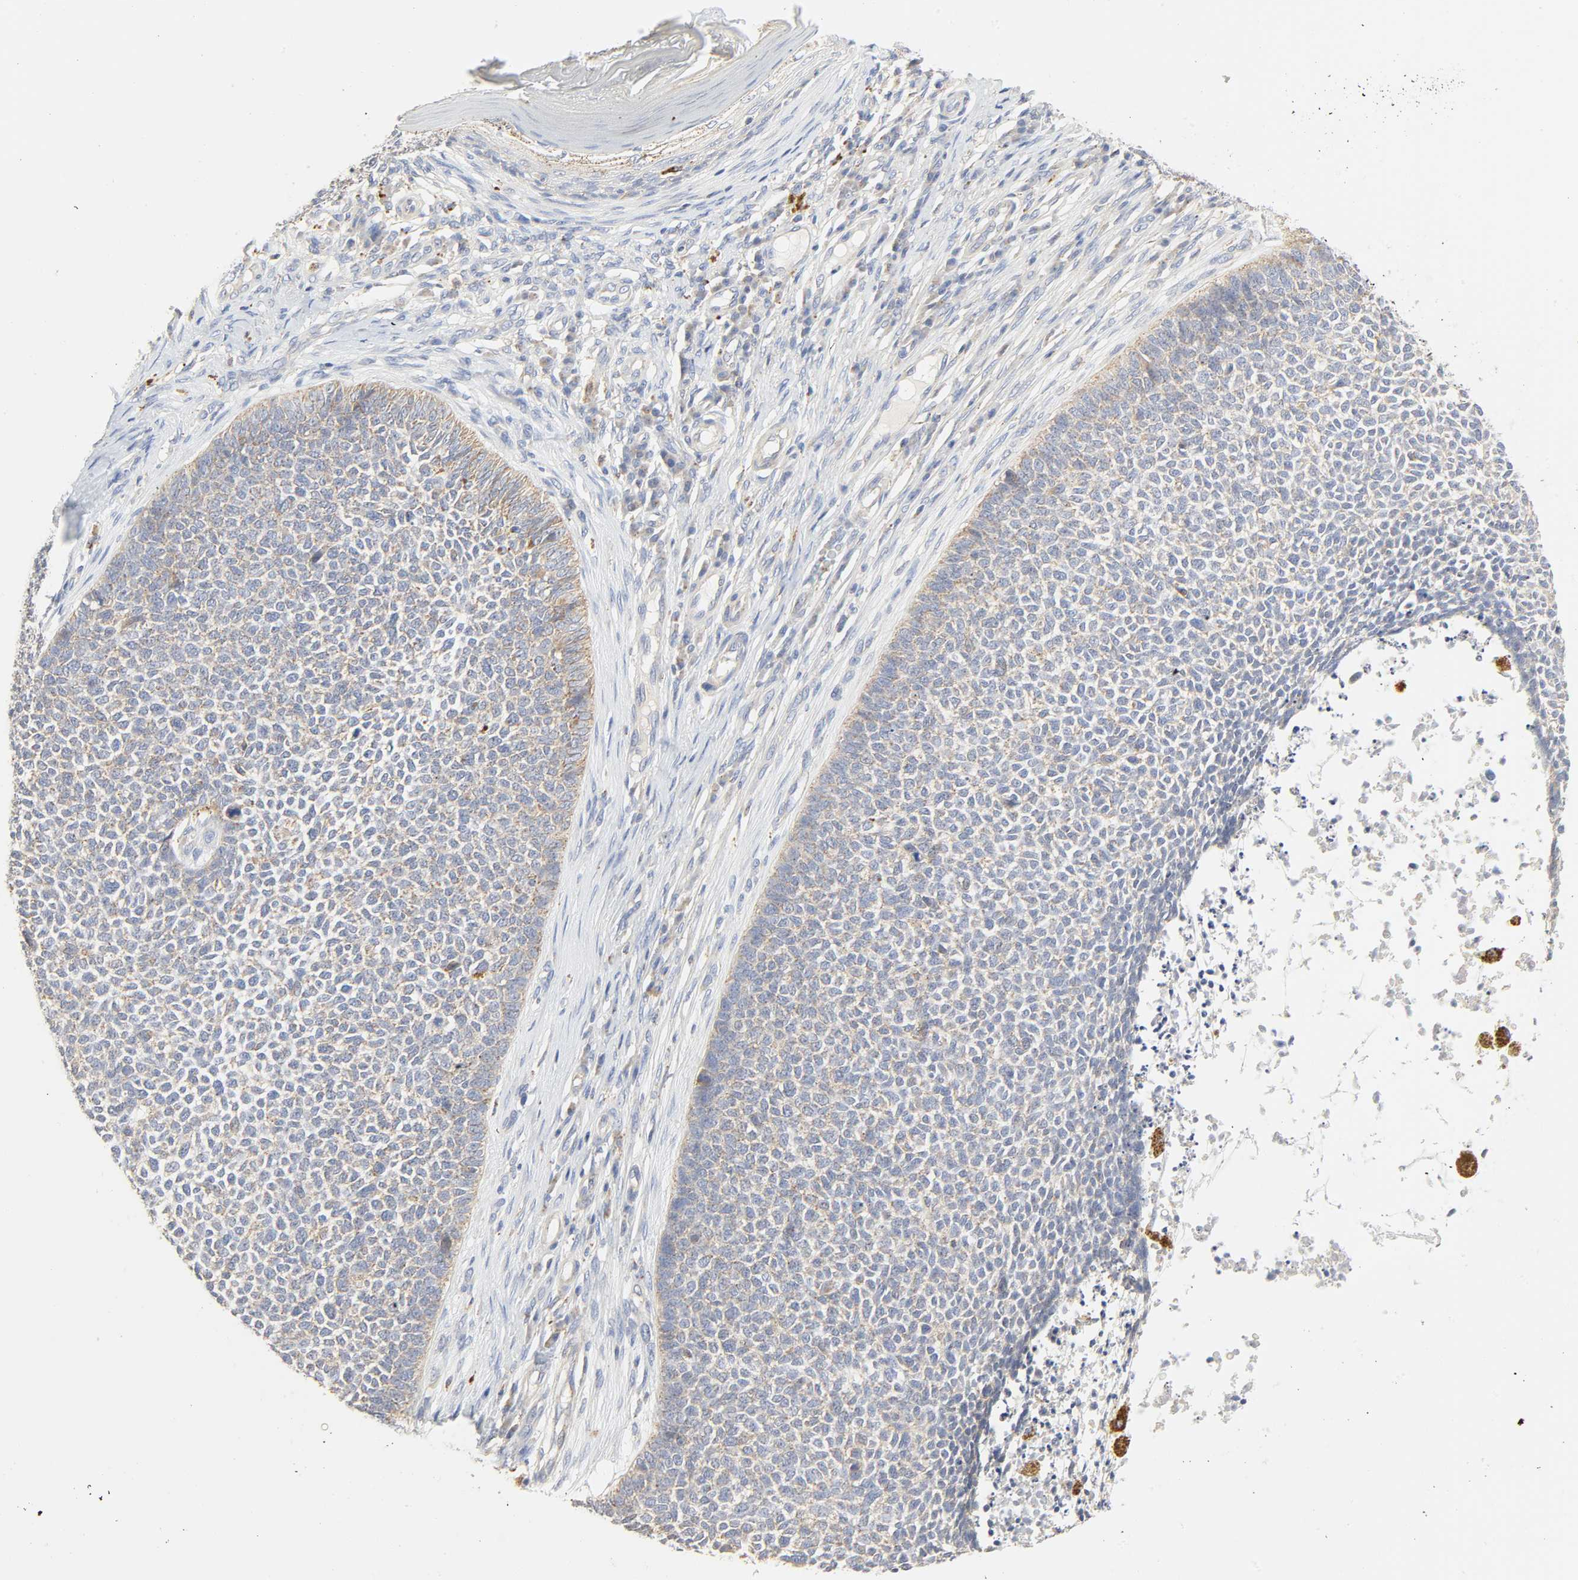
{"staining": {"intensity": "weak", "quantity": "25%-75%", "location": "cytoplasmic/membranous"}, "tissue": "skin cancer", "cell_type": "Tumor cells", "image_type": "cancer", "snomed": [{"axis": "morphology", "description": "Basal cell carcinoma"}, {"axis": "topography", "description": "Skin"}], "caption": "High-magnification brightfield microscopy of skin cancer stained with DAB (3,3'-diaminobenzidine) (brown) and counterstained with hematoxylin (blue). tumor cells exhibit weak cytoplasmic/membranous expression is identified in approximately25%-75% of cells.", "gene": "CAMK2A", "patient": {"sex": "female", "age": 84}}